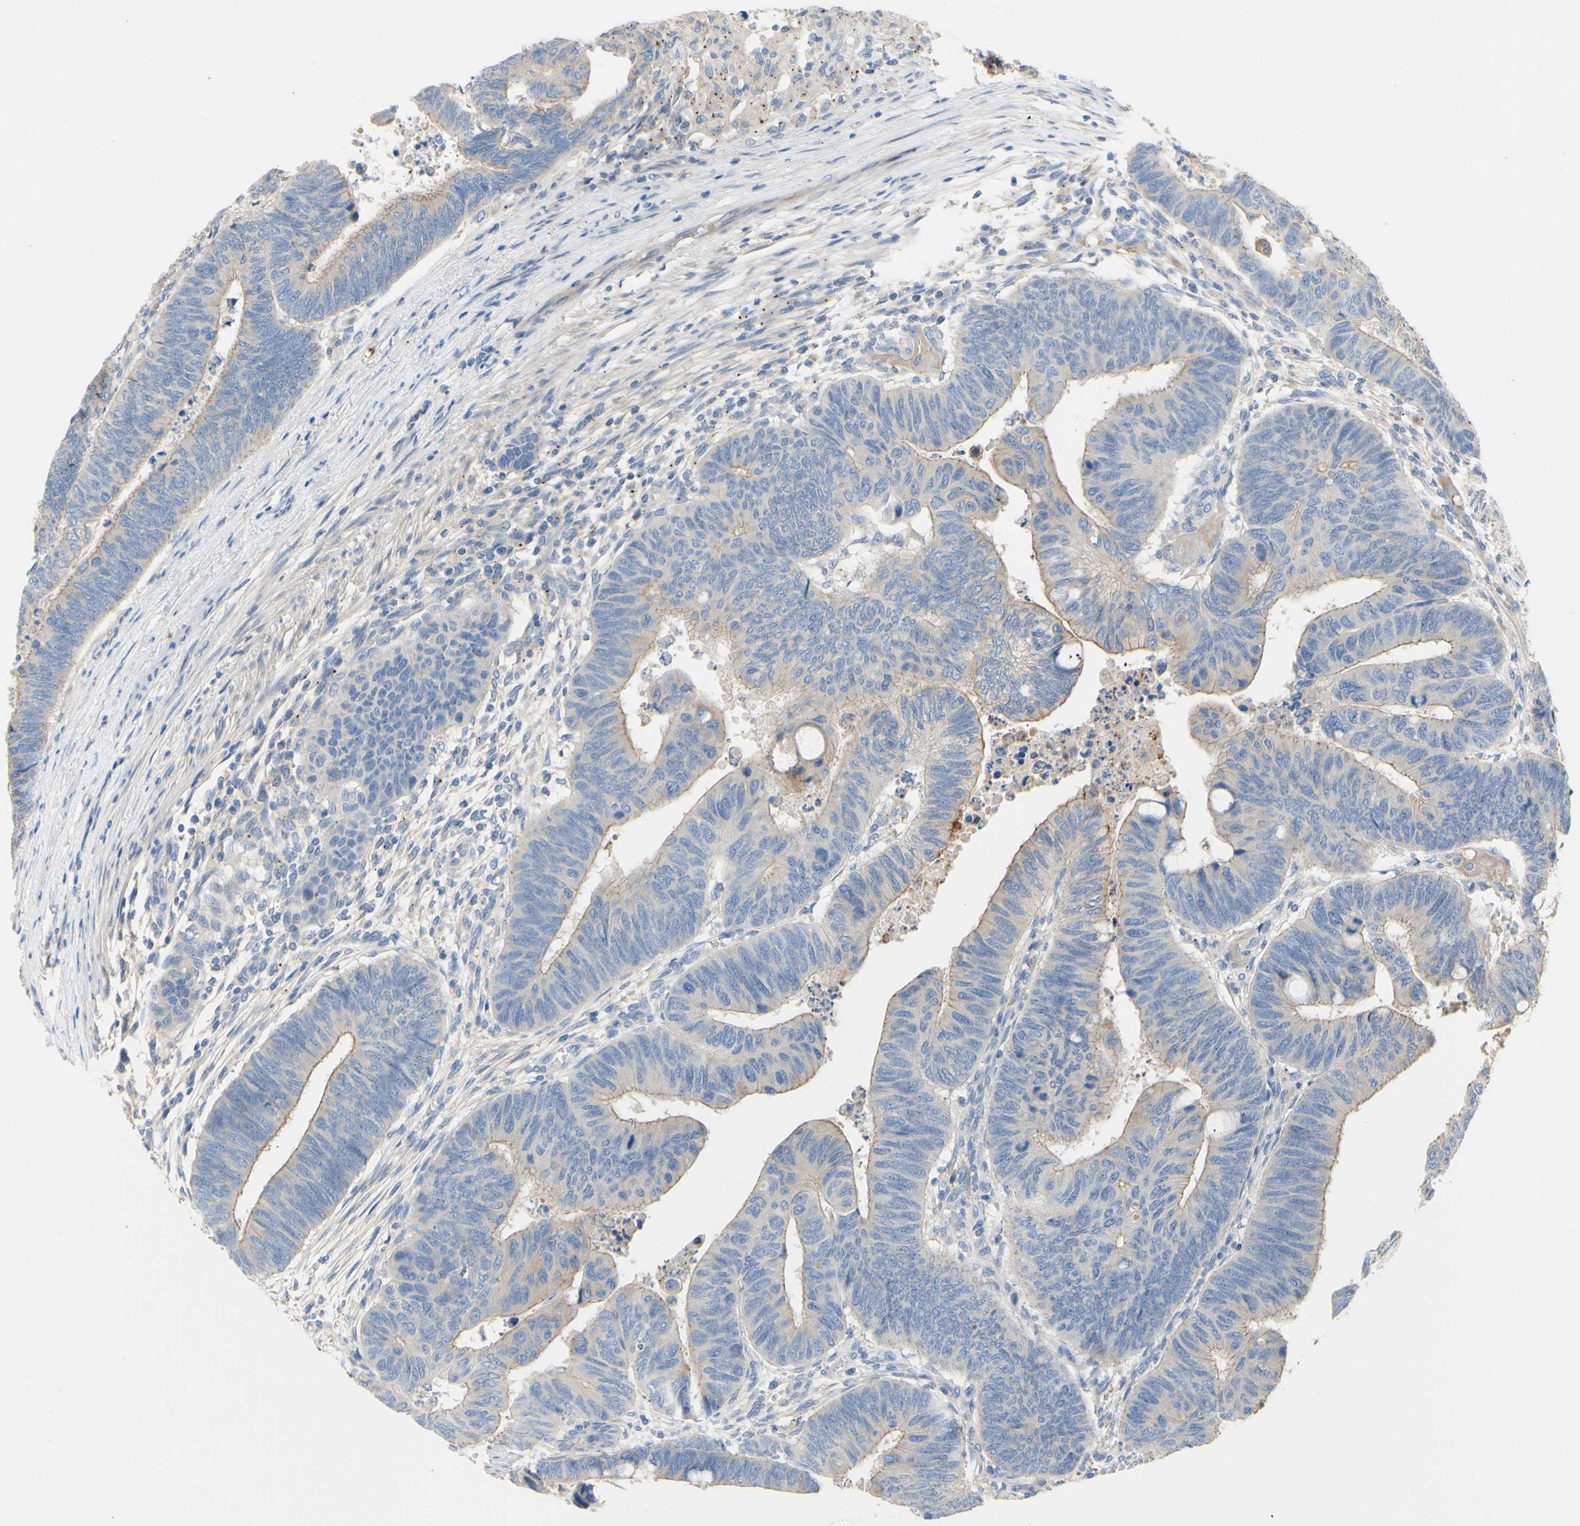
{"staining": {"intensity": "moderate", "quantity": "25%-75%", "location": "cytoplasmic/membranous"}, "tissue": "colorectal cancer", "cell_type": "Tumor cells", "image_type": "cancer", "snomed": [{"axis": "morphology", "description": "Normal tissue, NOS"}, {"axis": "morphology", "description": "Adenocarcinoma, NOS"}, {"axis": "topography", "description": "Rectum"}, {"axis": "topography", "description": "Peripheral nerve tissue"}], "caption": "Colorectal adenocarcinoma stained with DAB (3,3'-diaminobenzidine) immunohistochemistry (IHC) exhibits medium levels of moderate cytoplasmic/membranous staining in approximately 25%-75% of tumor cells. Nuclei are stained in blue.", "gene": "TMEM59L", "patient": {"sex": "male", "age": 92}}